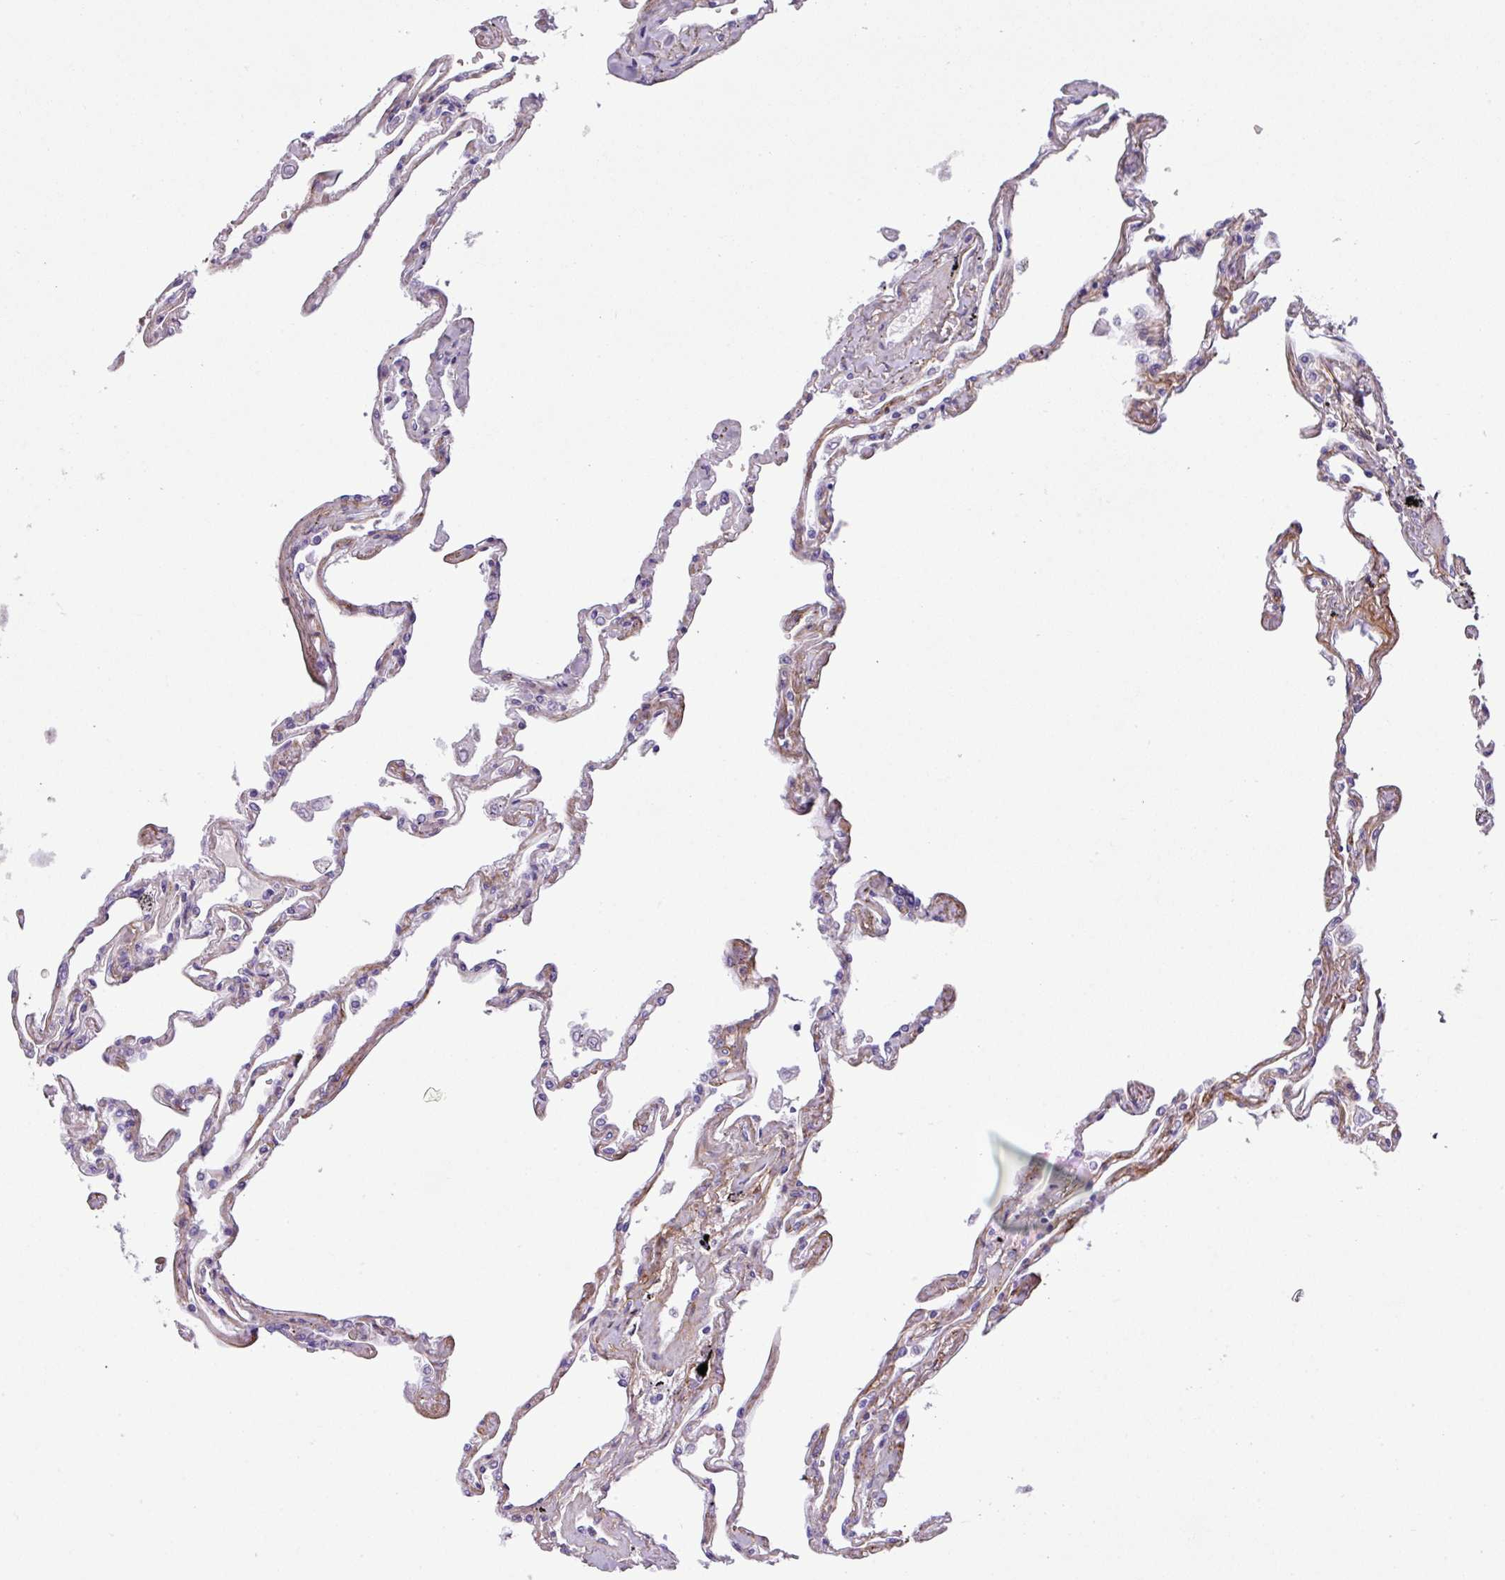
{"staining": {"intensity": "moderate", "quantity": "<25%", "location": "cytoplasmic/membranous"}, "tissue": "lung", "cell_type": "Alveolar cells", "image_type": "normal", "snomed": [{"axis": "morphology", "description": "Normal tissue, NOS"}, {"axis": "topography", "description": "Lung"}], "caption": "Protein staining of benign lung exhibits moderate cytoplasmic/membranous staining in about <25% of alveolar cells. (Brightfield microscopy of DAB IHC at high magnification).", "gene": "PARD6G", "patient": {"sex": "female", "age": 67}}